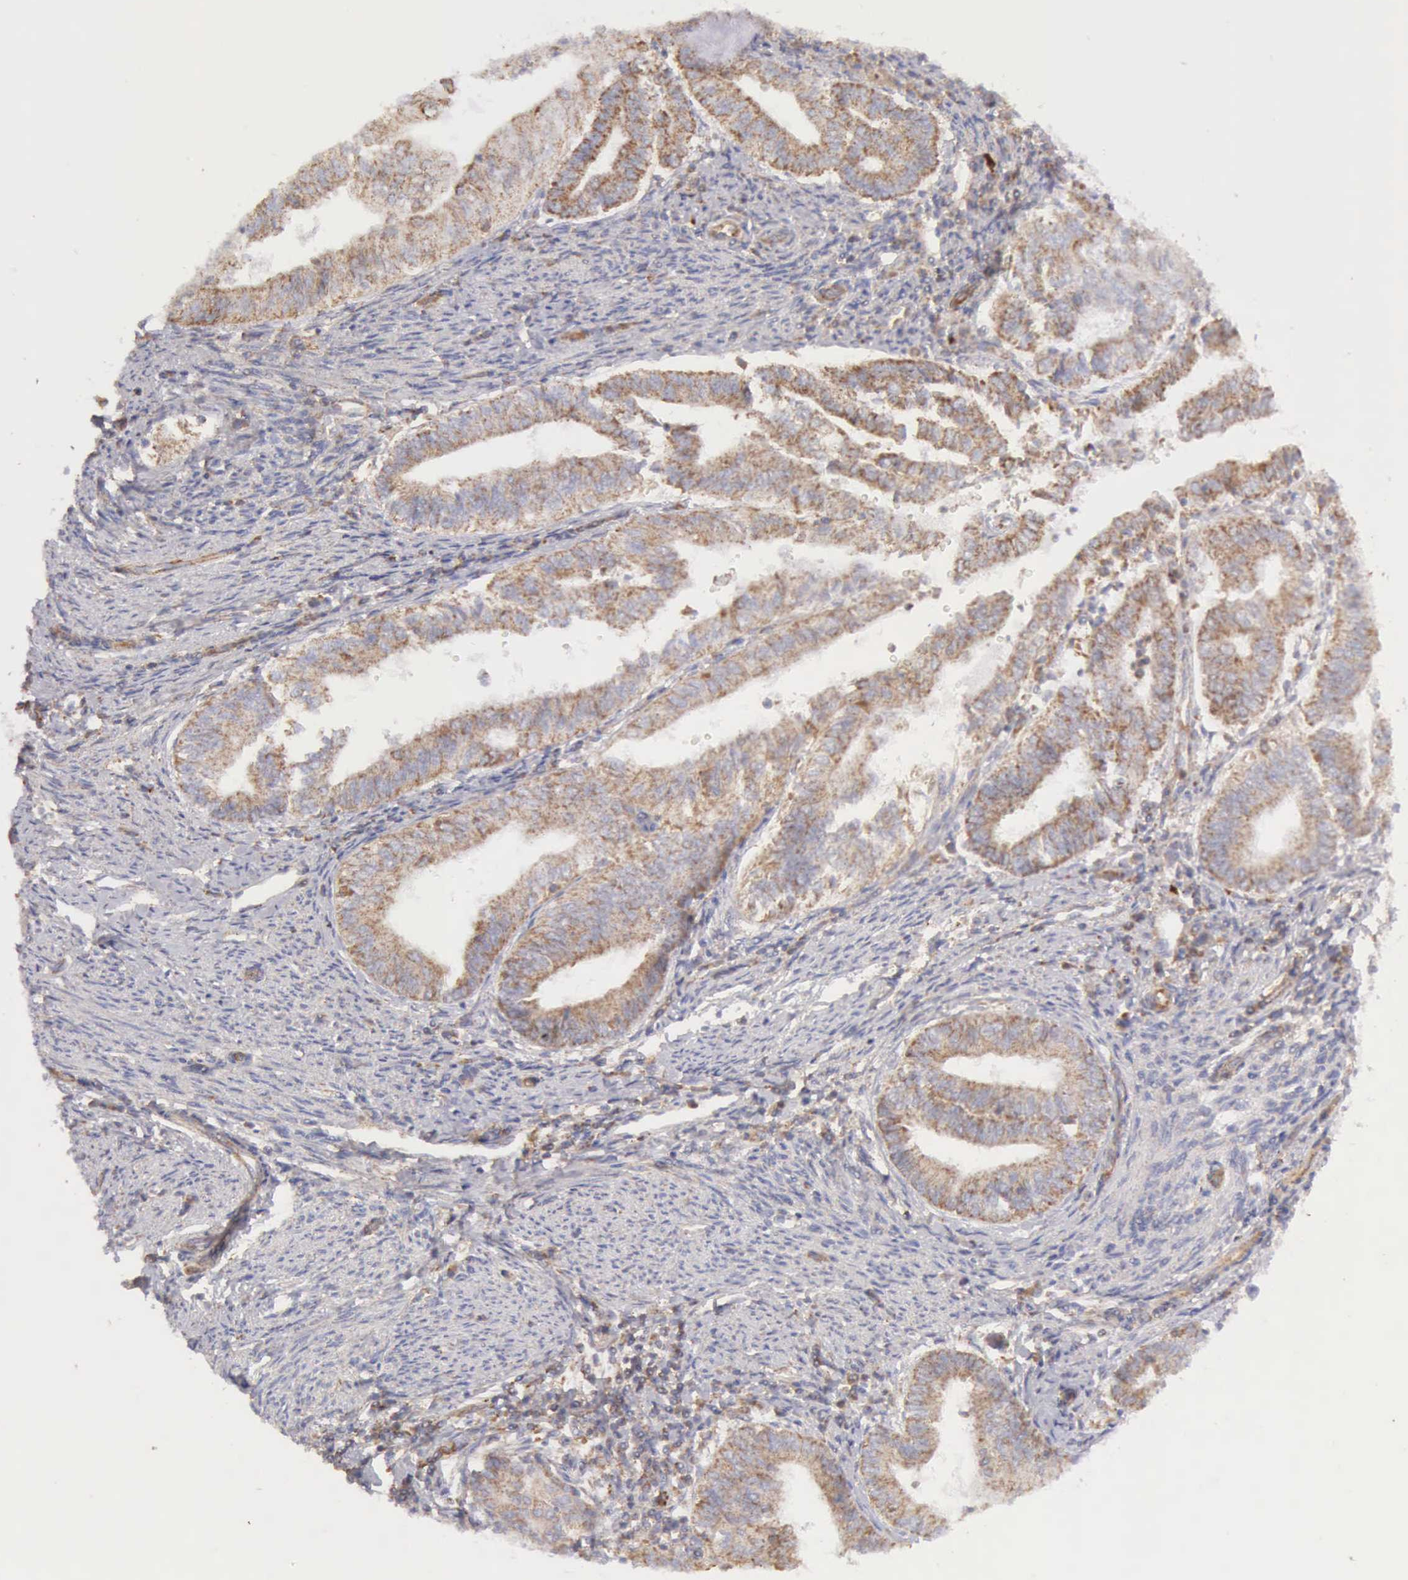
{"staining": {"intensity": "weak", "quantity": ">75%", "location": "cytoplasmic/membranous"}, "tissue": "endometrial cancer", "cell_type": "Tumor cells", "image_type": "cancer", "snomed": [{"axis": "morphology", "description": "Adenocarcinoma, NOS"}, {"axis": "topography", "description": "Endometrium"}], "caption": "Immunohistochemistry photomicrograph of endometrial adenocarcinoma stained for a protein (brown), which displays low levels of weak cytoplasmic/membranous positivity in approximately >75% of tumor cells.", "gene": "ARHGAP4", "patient": {"sex": "female", "age": 66}}